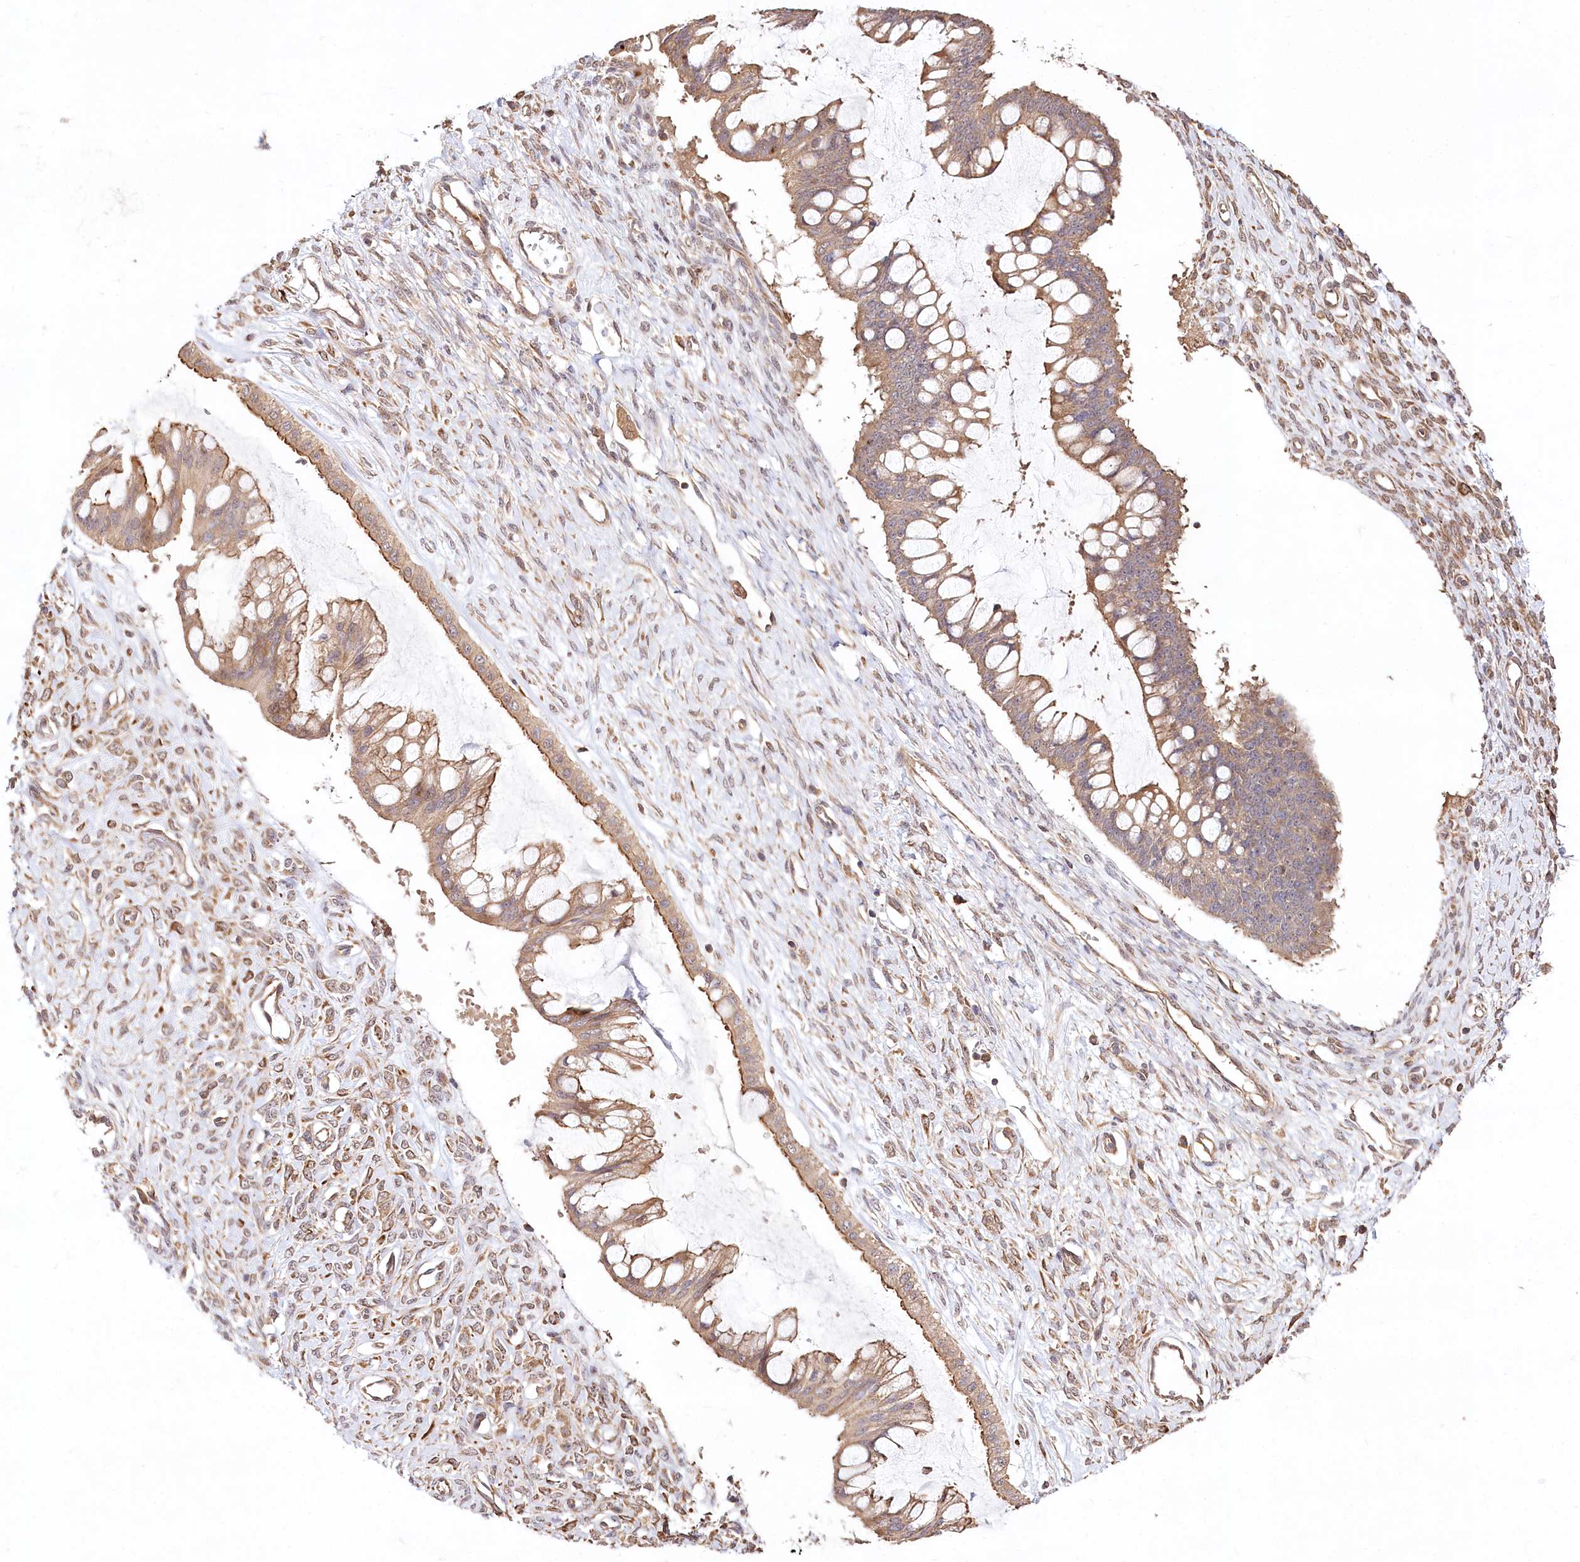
{"staining": {"intensity": "moderate", "quantity": ">75%", "location": "cytoplasmic/membranous"}, "tissue": "ovarian cancer", "cell_type": "Tumor cells", "image_type": "cancer", "snomed": [{"axis": "morphology", "description": "Cystadenocarcinoma, mucinous, NOS"}, {"axis": "topography", "description": "Ovary"}], "caption": "Protein staining of ovarian cancer (mucinous cystadenocarcinoma) tissue exhibits moderate cytoplasmic/membranous expression in approximately >75% of tumor cells. (DAB (3,3'-diaminobenzidine) = brown stain, brightfield microscopy at high magnification).", "gene": "DMXL1", "patient": {"sex": "female", "age": 73}}